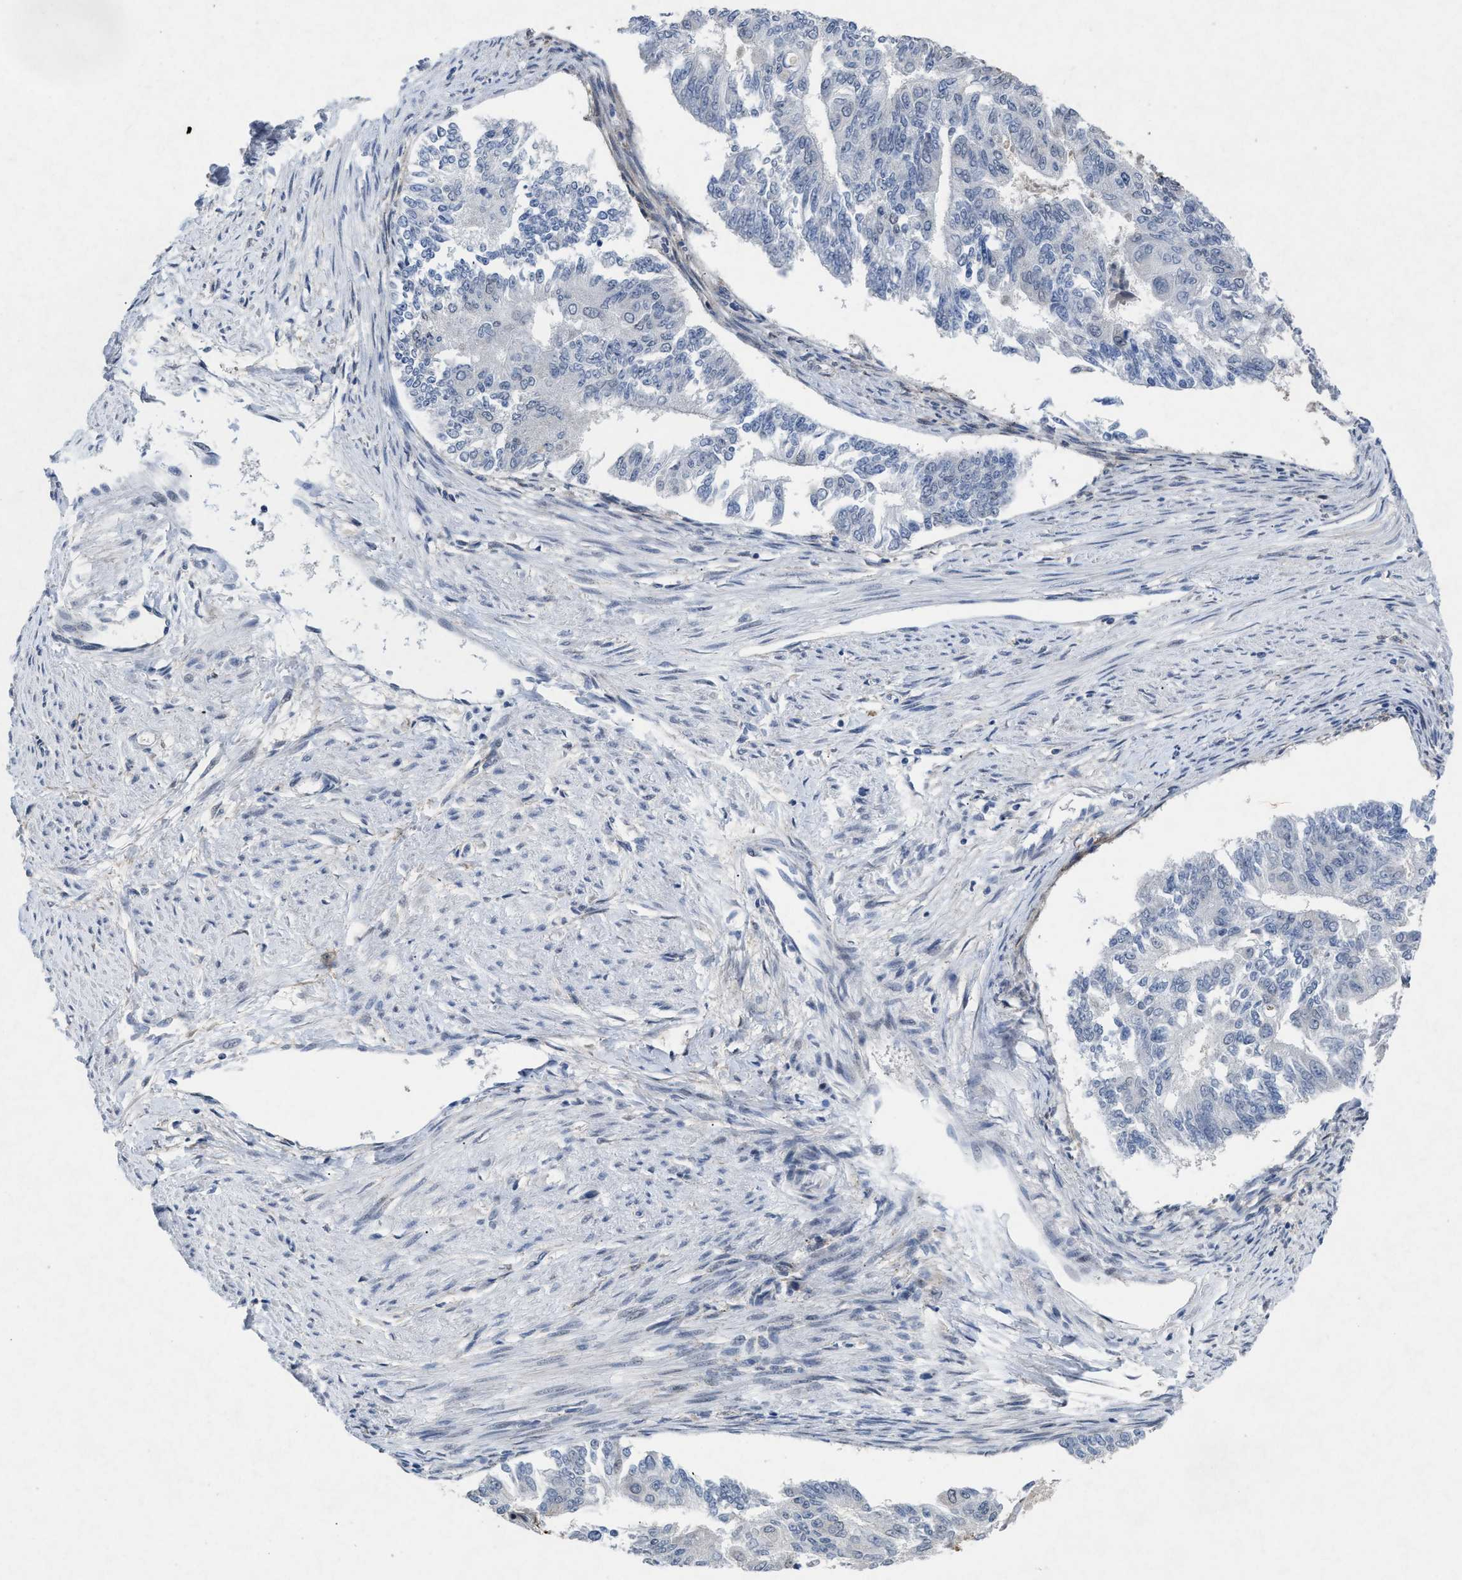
{"staining": {"intensity": "negative", "quantity": "none", "location": "none"}, "tissue": "endometrial cancer", "cell_type": "Tumor cells", "image_type": "cancer", "snomed": [{"axis": "morphology", "description": "Adenocarcinoma, NOS"}, {"axis": "topography", "description": "Endometrium"}], "caption": "Immunohistochemistry (IHC) micrograph of human endometrial cancer stained for a protein (brown), which exhibits no staining in tumor cells. The staining was performed using DAB (3,3'-diaminobenzidine) to visualize the protein expression in brown, while the nuclei were stained in blue with hematoxylin (Magnification: 20x).", "gene": "PDGFRA", "patient": {"sex": "female", "age": 32}}